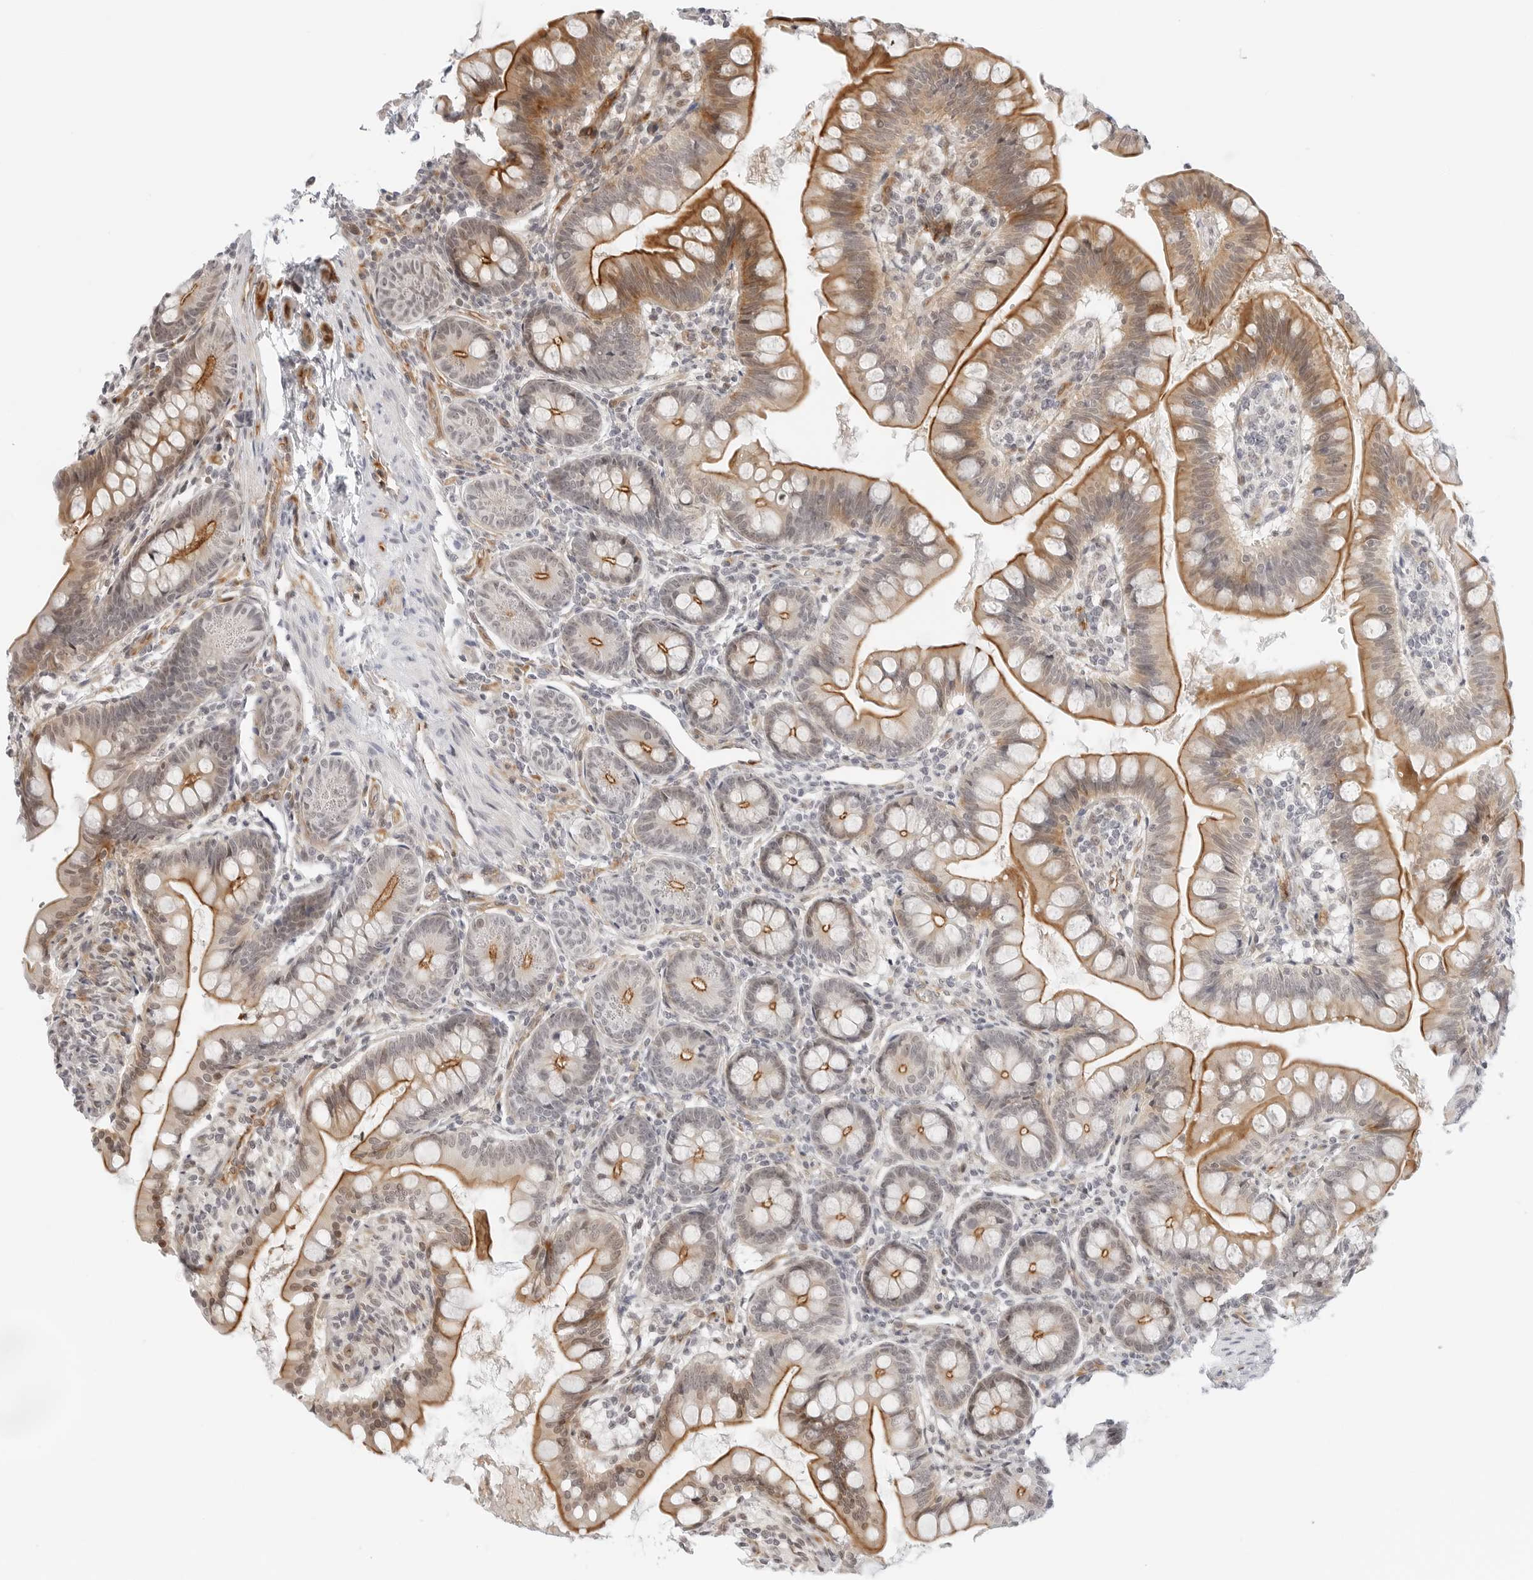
{"staining": {"intensity": "moderate", "quantity": "<25%", "location": "cytoplasmic/membranous"}, "tissue": "small intestine", "cell_type": "Glandular cells", "image_type": "normal", "snomed": [{"axis": "morphology", "description": "Normal tissue, NOS"}, {"axis": "topography", "description": "Small intestine"}], "caption": "The histopathology image shows a brown stain indicating the presence of a protein in the cytoplasmic/membranous of glandular cells in small intestine.", "gene": "ZNF613", "patient": {"sex": "male", "age": 7}}